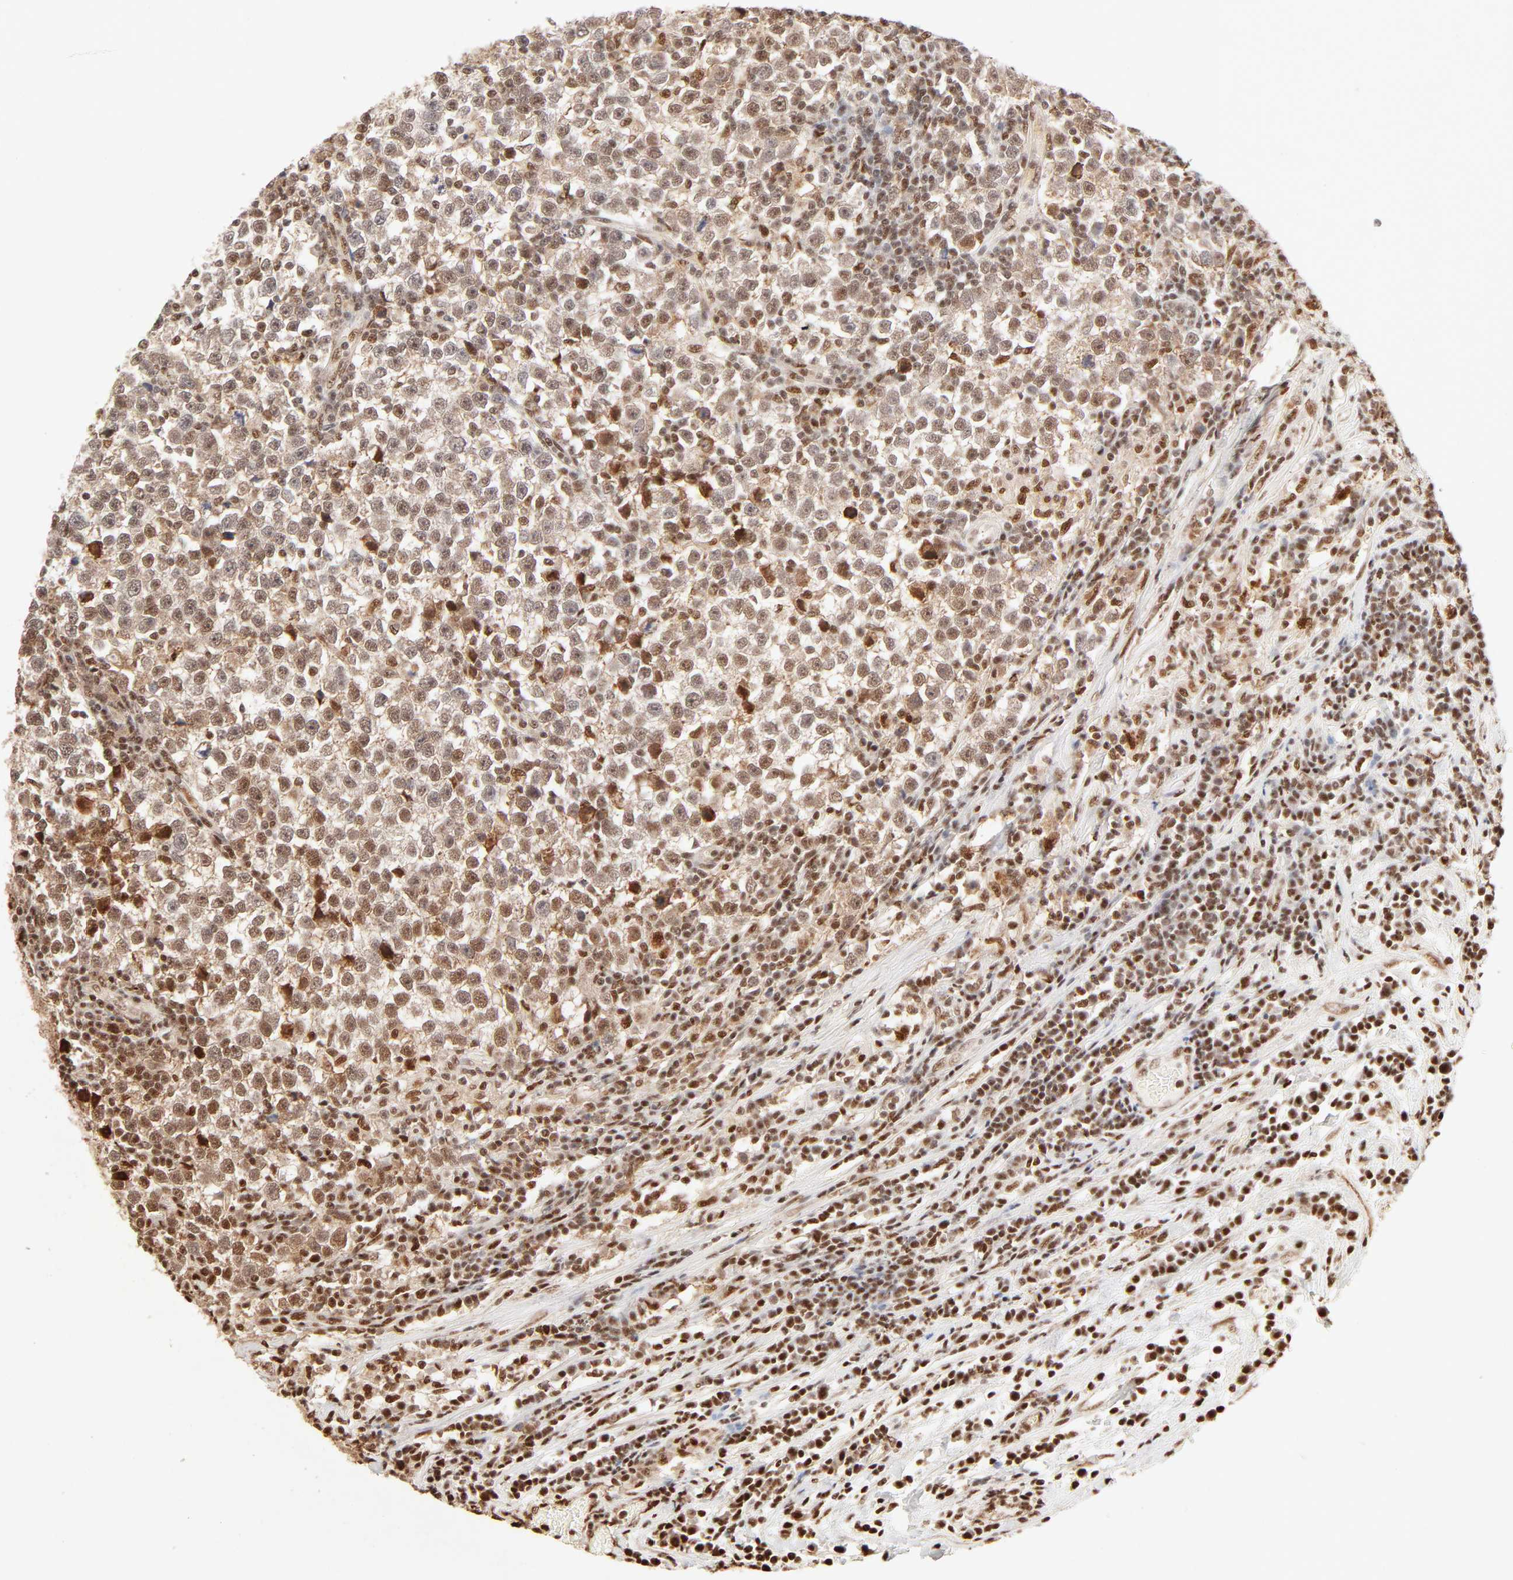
{"staining": {"intensity": "moderate", "quantity": "25%-75%", "location": "cytoplasmic/membranous,nuclear"}, "tissue": "testis cancer", "cell_type": "Tumor cells", "image_type": "cancer", "snomed": [{"axis": "morphology", "description": "Seminoma, NOS"}, {"axis": "topography", "description": "Testis"}], "caption": "Immunohistochemical staining of human seminoma (testis) reveals moderate cytoplasmic/membranous and nuclear protein staining in approximately 25%-75% of tumor cells.", "gene": "FAM50A", "patient": {"sex": "male", "age": 43}}